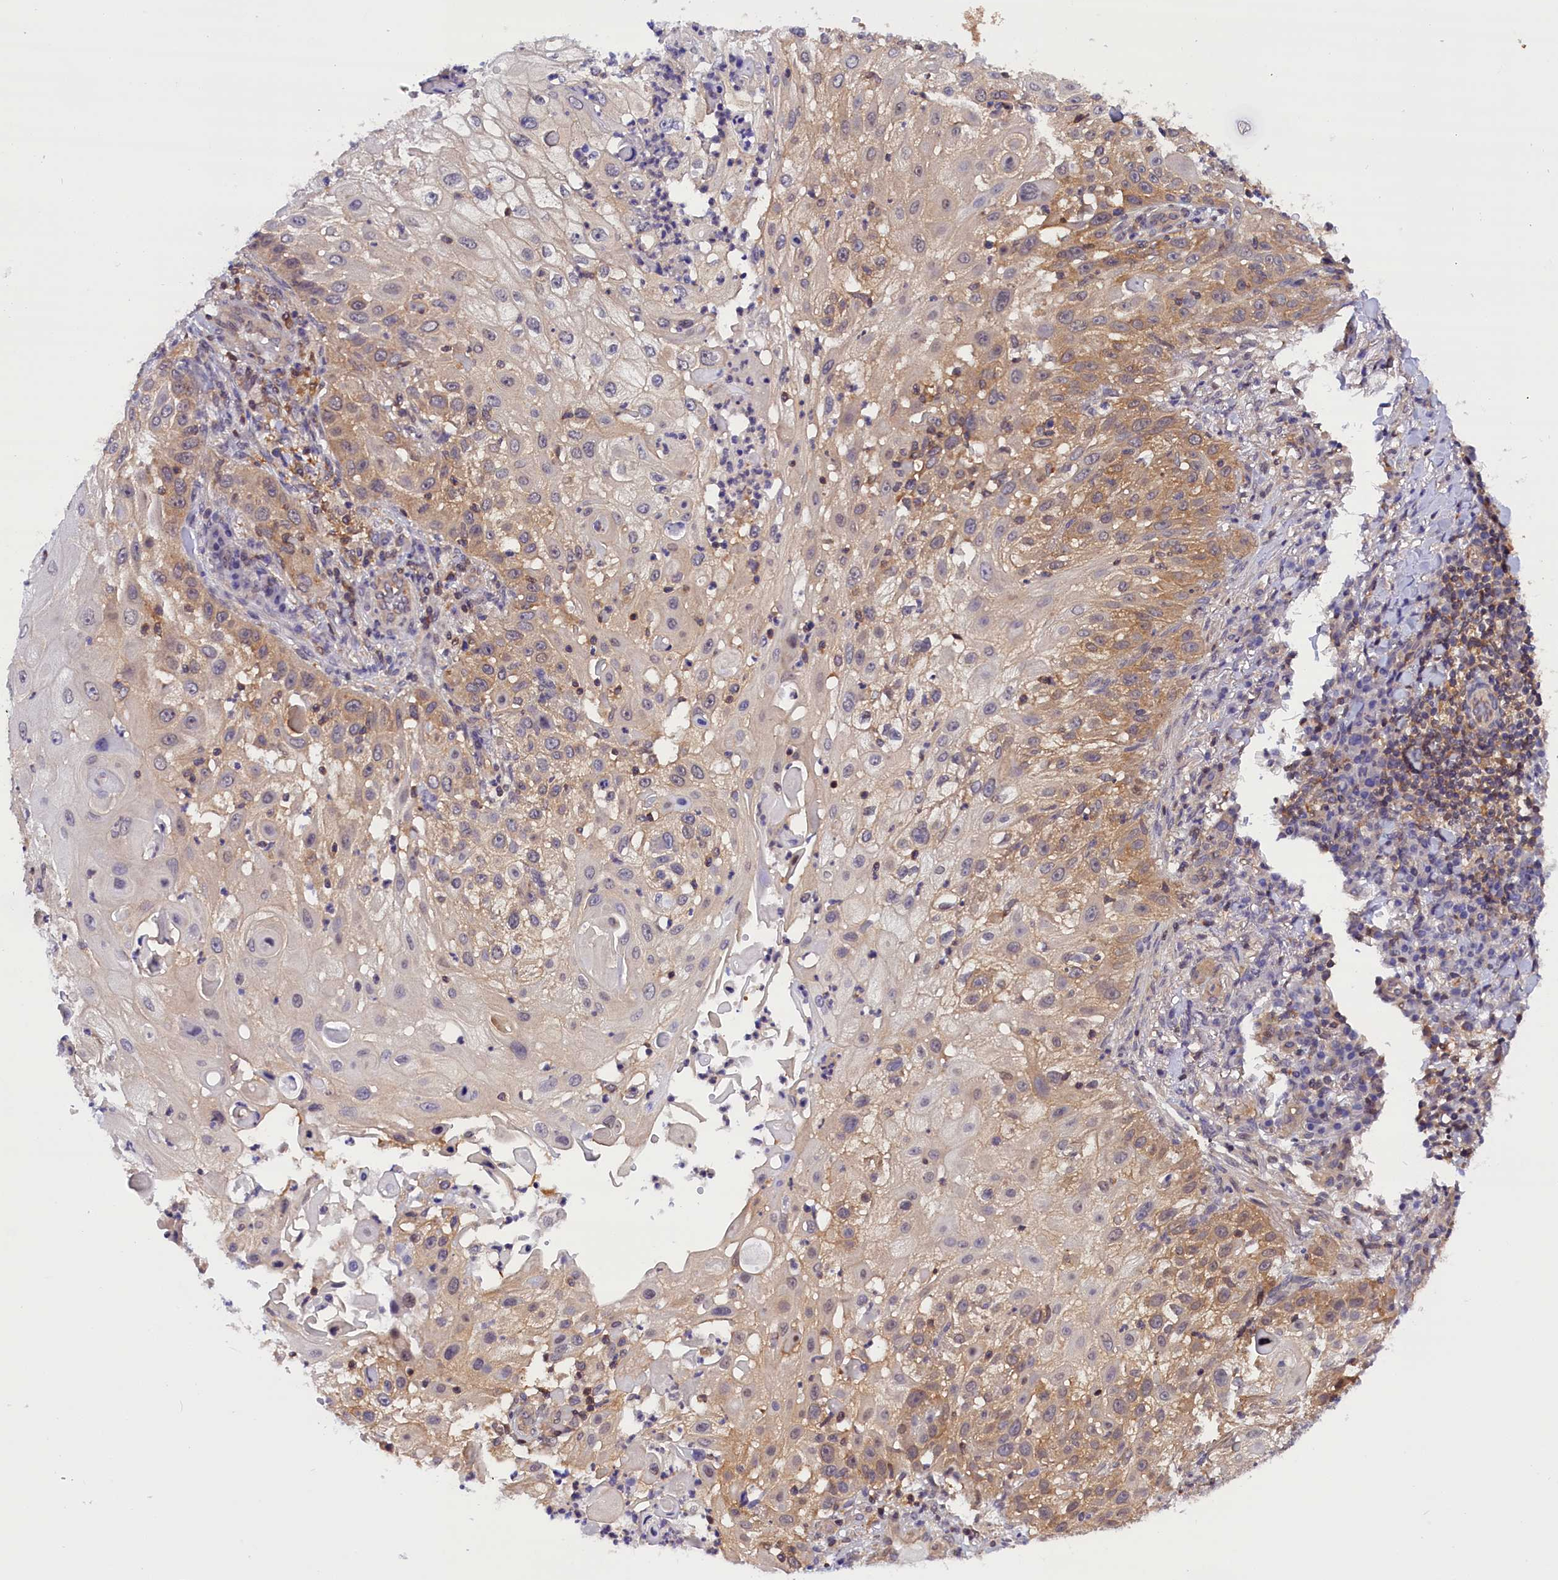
{"staining": {"intensity": "moderate", "quantity": "25%-75%", "location": "cytoplasmic/membranous"}, "tissue": "skin cancer", "cell_type": "Tumor cells", "image_type": "cancer", "snomed": [{"axis": "morphology", "description": "Squamous cell carcinoma, NOS"}, {"axis": "topography", "description": "Skin"}], "caption": "Human skin cancer (squamous cell carcinoma) stained for a protein (brown) shows moderate cytoplasmic/membranous positive expression in approximately 25%-75% of tumor cells.", "gene": "TBCB", "patient": {"sex": "female", "age": 44}}